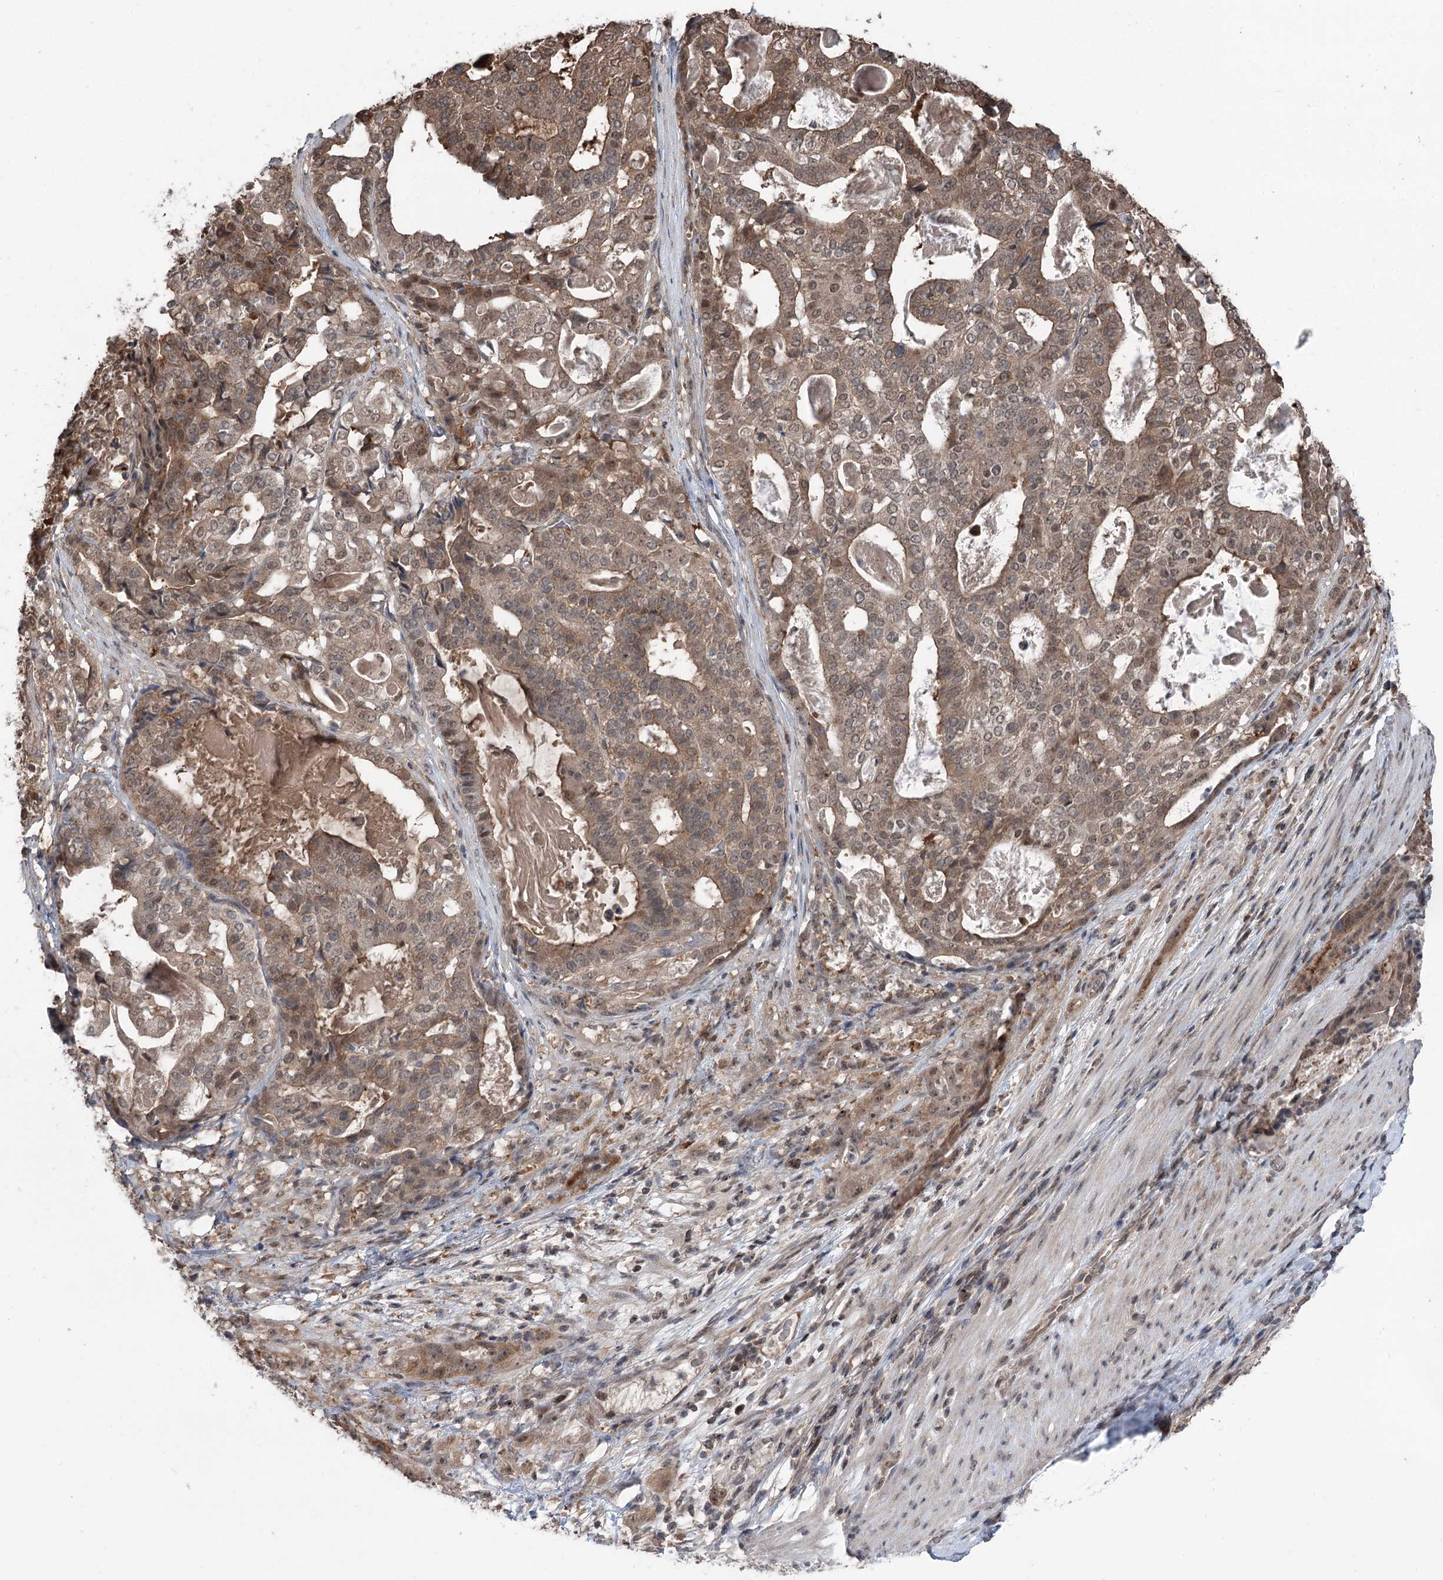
{"staining": {"intensity": "moderate", "quantity": ">75%", "location": "cytoplasmic/membranous,nuclear"}, "tissue": "stomach cancer", "cell_type": "Tumor cells", "image_type": "cancer", "snomed": [{"axis": "morphology", "description": "Adenocarcinoma, NOS"}, {"axis": "topography", "description": "Stomach"}], "caption": "Protein analysis of stomach adenocarcinoma tissue reveals moderate cytoplasmic/membranous and nuclear staining in approximately >75% of tumor cells.", "gene": "CCSER2", "patient": {"sex": "male", "age": 48}}